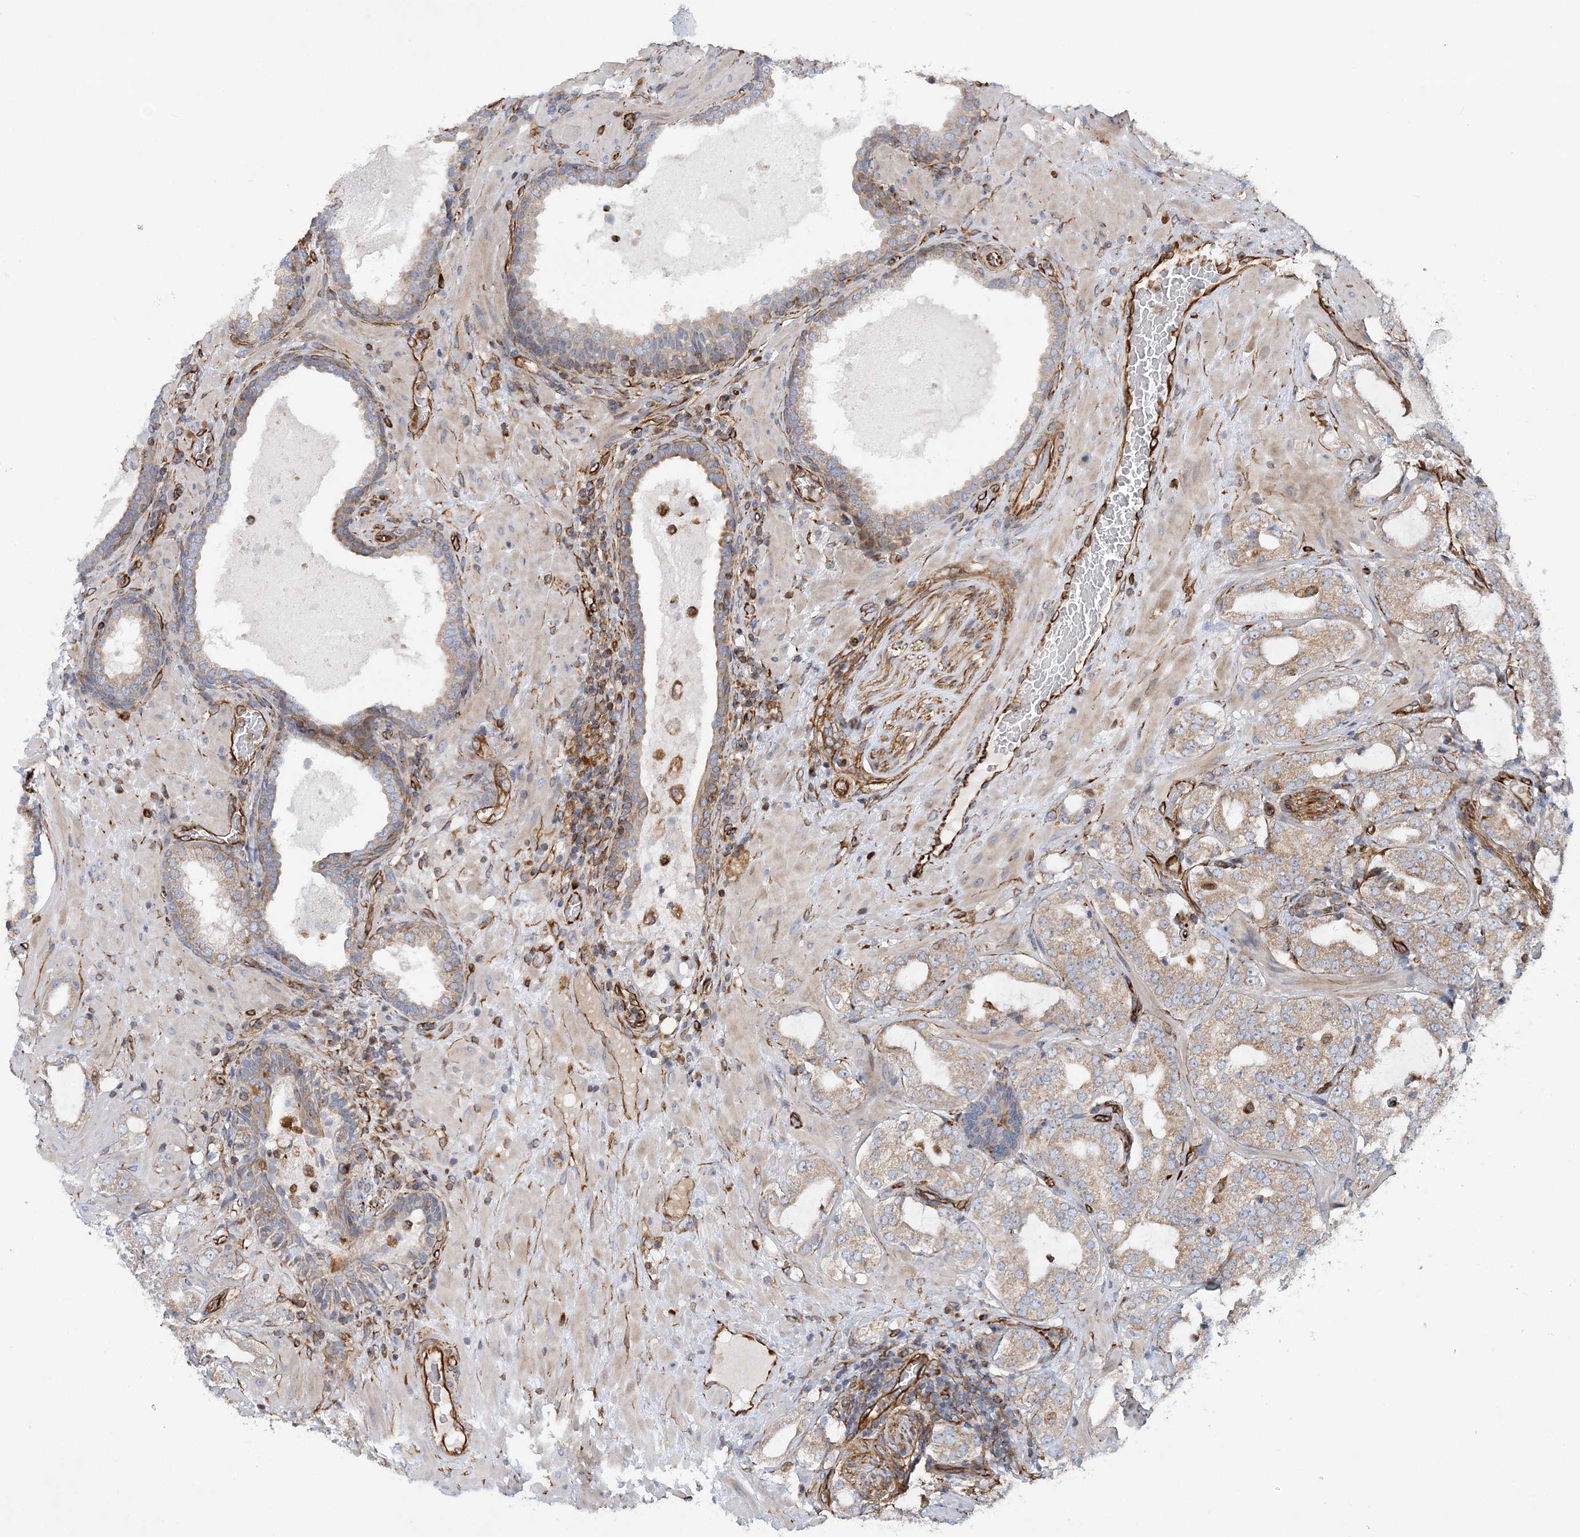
{"staining": {"intensity": "weak", "quantity": ">75%", "location": "cytoplasmic/membranous"}, "tissue": "prostate cancer", "cell_type": "Tumor cells", "image_type": "cancer", "snomed": [{"axis": "morphology", "description": "Adenocarcinoma, High grade"}, {"axis": "topography", "description": "Prostate"}], "caption": "Immunohistochemical staining of prostate cancer (high-grade adenocarcinoma) shows weak cytoplasmic/membranous protein positivity in approximately >75% of tumor cells.", "gene": "FAM114A2", "patient": {"sex": "male", "age": 64}}